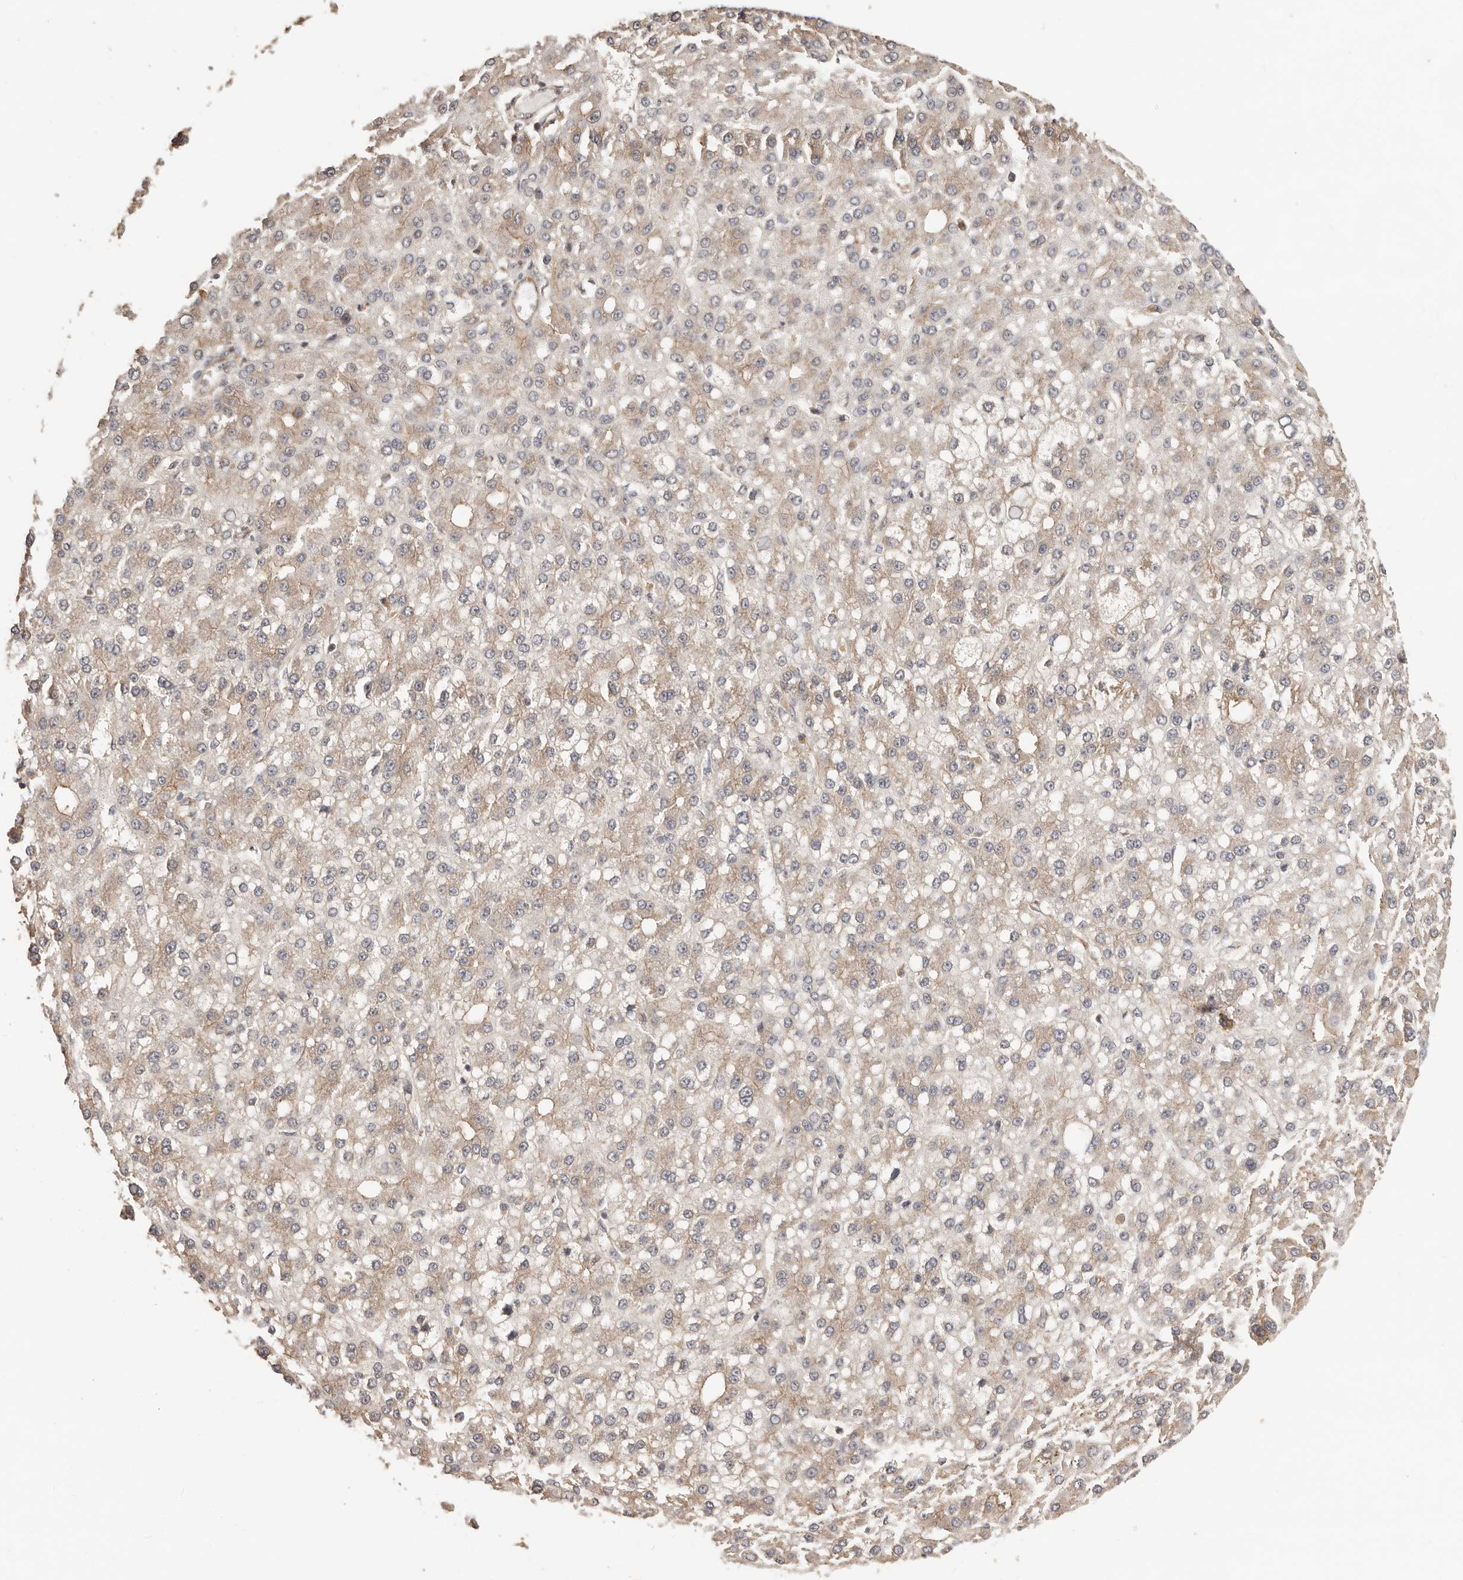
{"staining": {"intensity": "weak", "quantity": ">75%", "location": "cytoplasmic/membranous"}, "tissue": "liver cancer", "cell_type": "Tumor cells", "image_type": "cancer", "snomed": [{"axis": "morphology", "description": "Carcinoma, Hepatocellular, NOS"}, {"axis": "topography", "description": "Liver"}], "caption": "Protein expression analysis of liver cancer (hepatocellular carcinoma) reveals weak cytoplasmic/membranous positivity in approximately >75% of tumor cells. Nuclei are stained in blue.", "gene": "AFDN", "patient": {"sex": "male", "age": 67}}